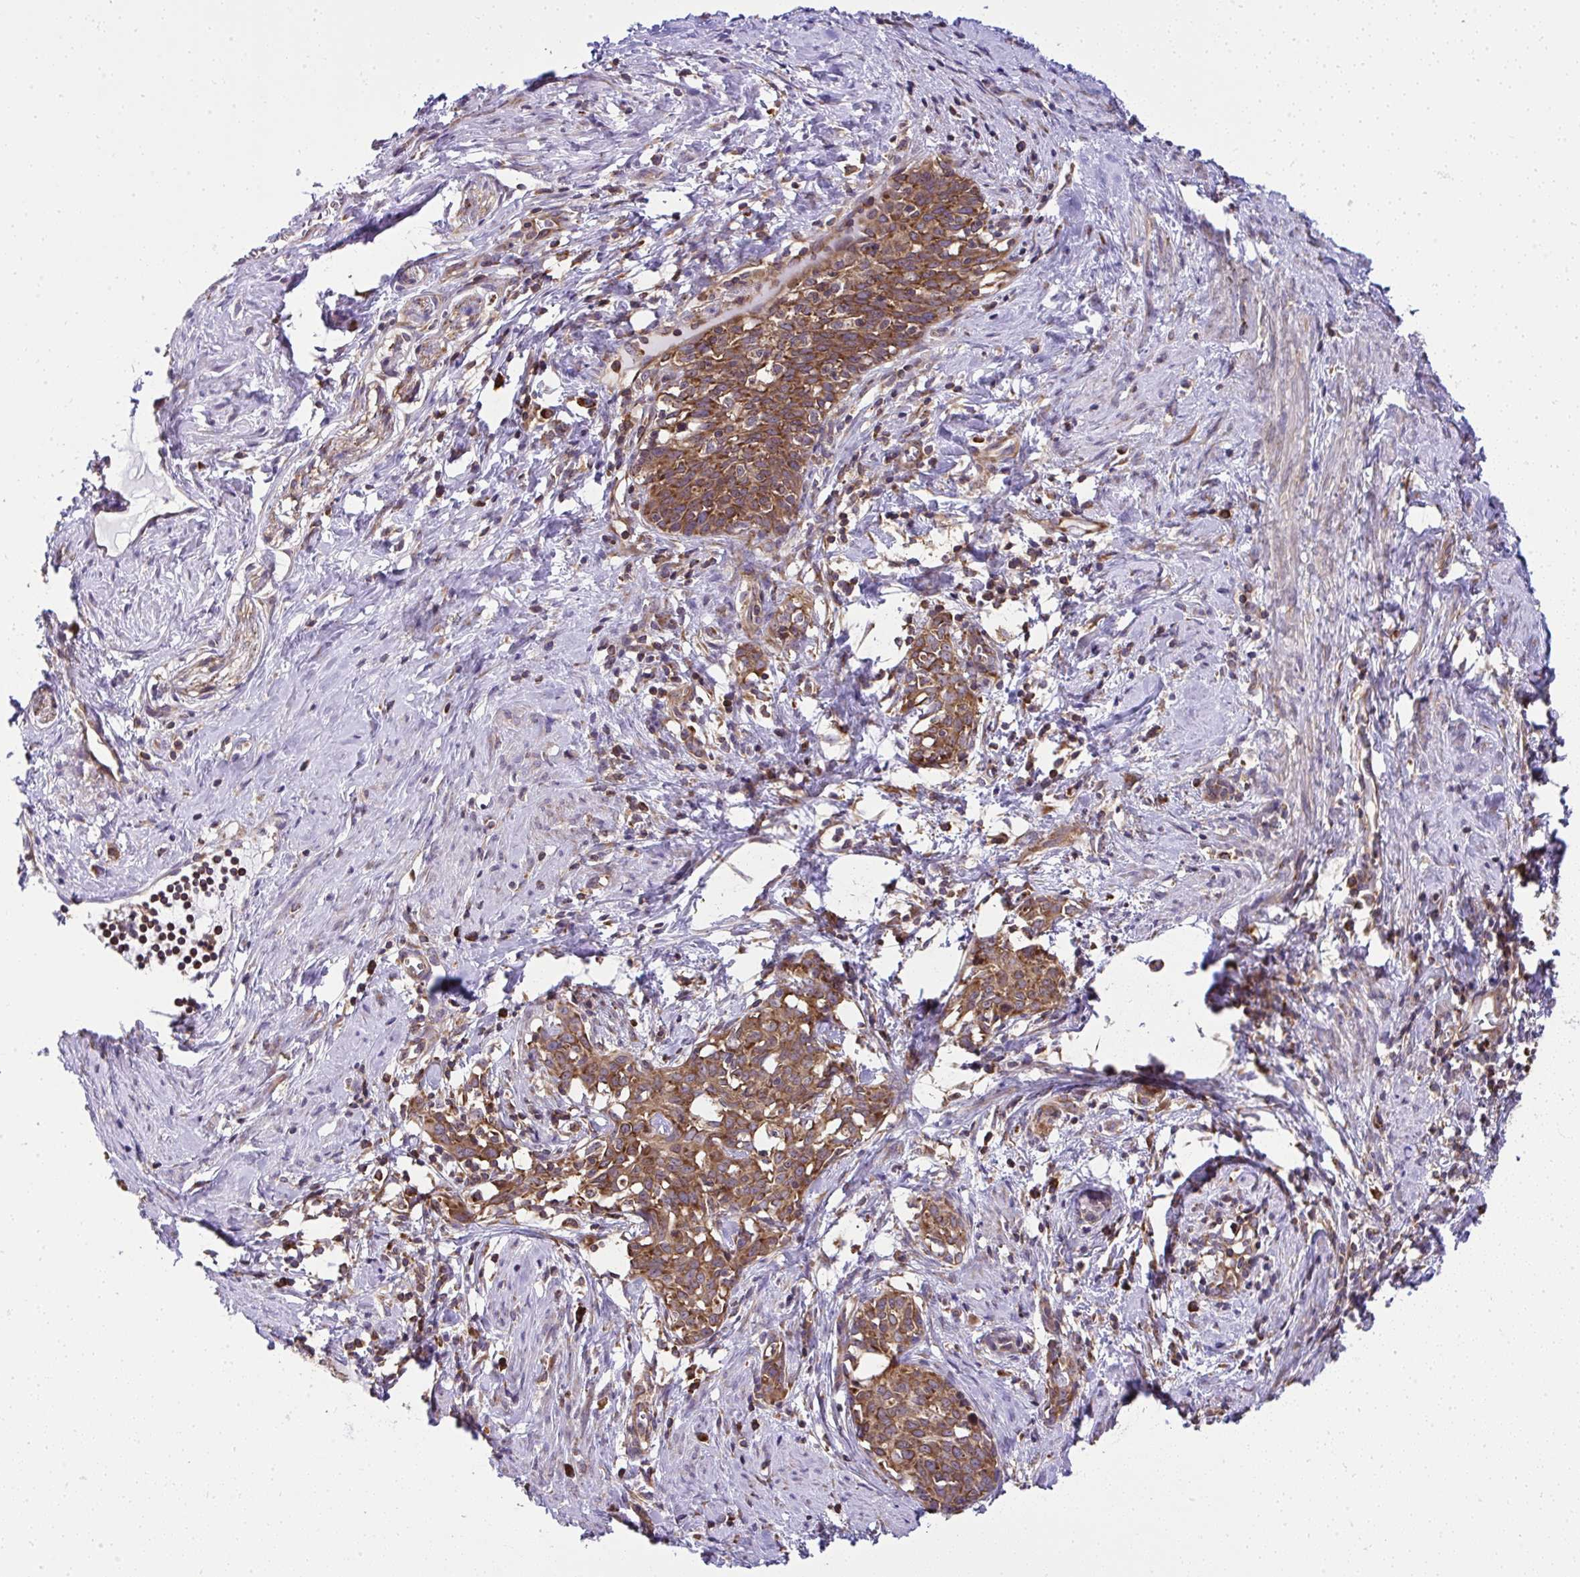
{"staining": {"intensity": "strong", "quantity": ">75%", "location": "cytoplasmic/membranous"}, "tissue": "cervical cancer", "cell_type": "Tumor cells", "image_type": "cancer", "snomed": [{"axis": "morphology", "description": "Squamous cell carcinoma, NOS"}, {"axis": "topography", "description": "Cervix"}], "caption": "Protein staining reveals strong cytoplasmic/membranous staining in approximately >75% of tumor cells in cervical cancer (squamous cell carcinoma).", "gene": "RPS7", "patient": {"sex": "female", "age": 52}}